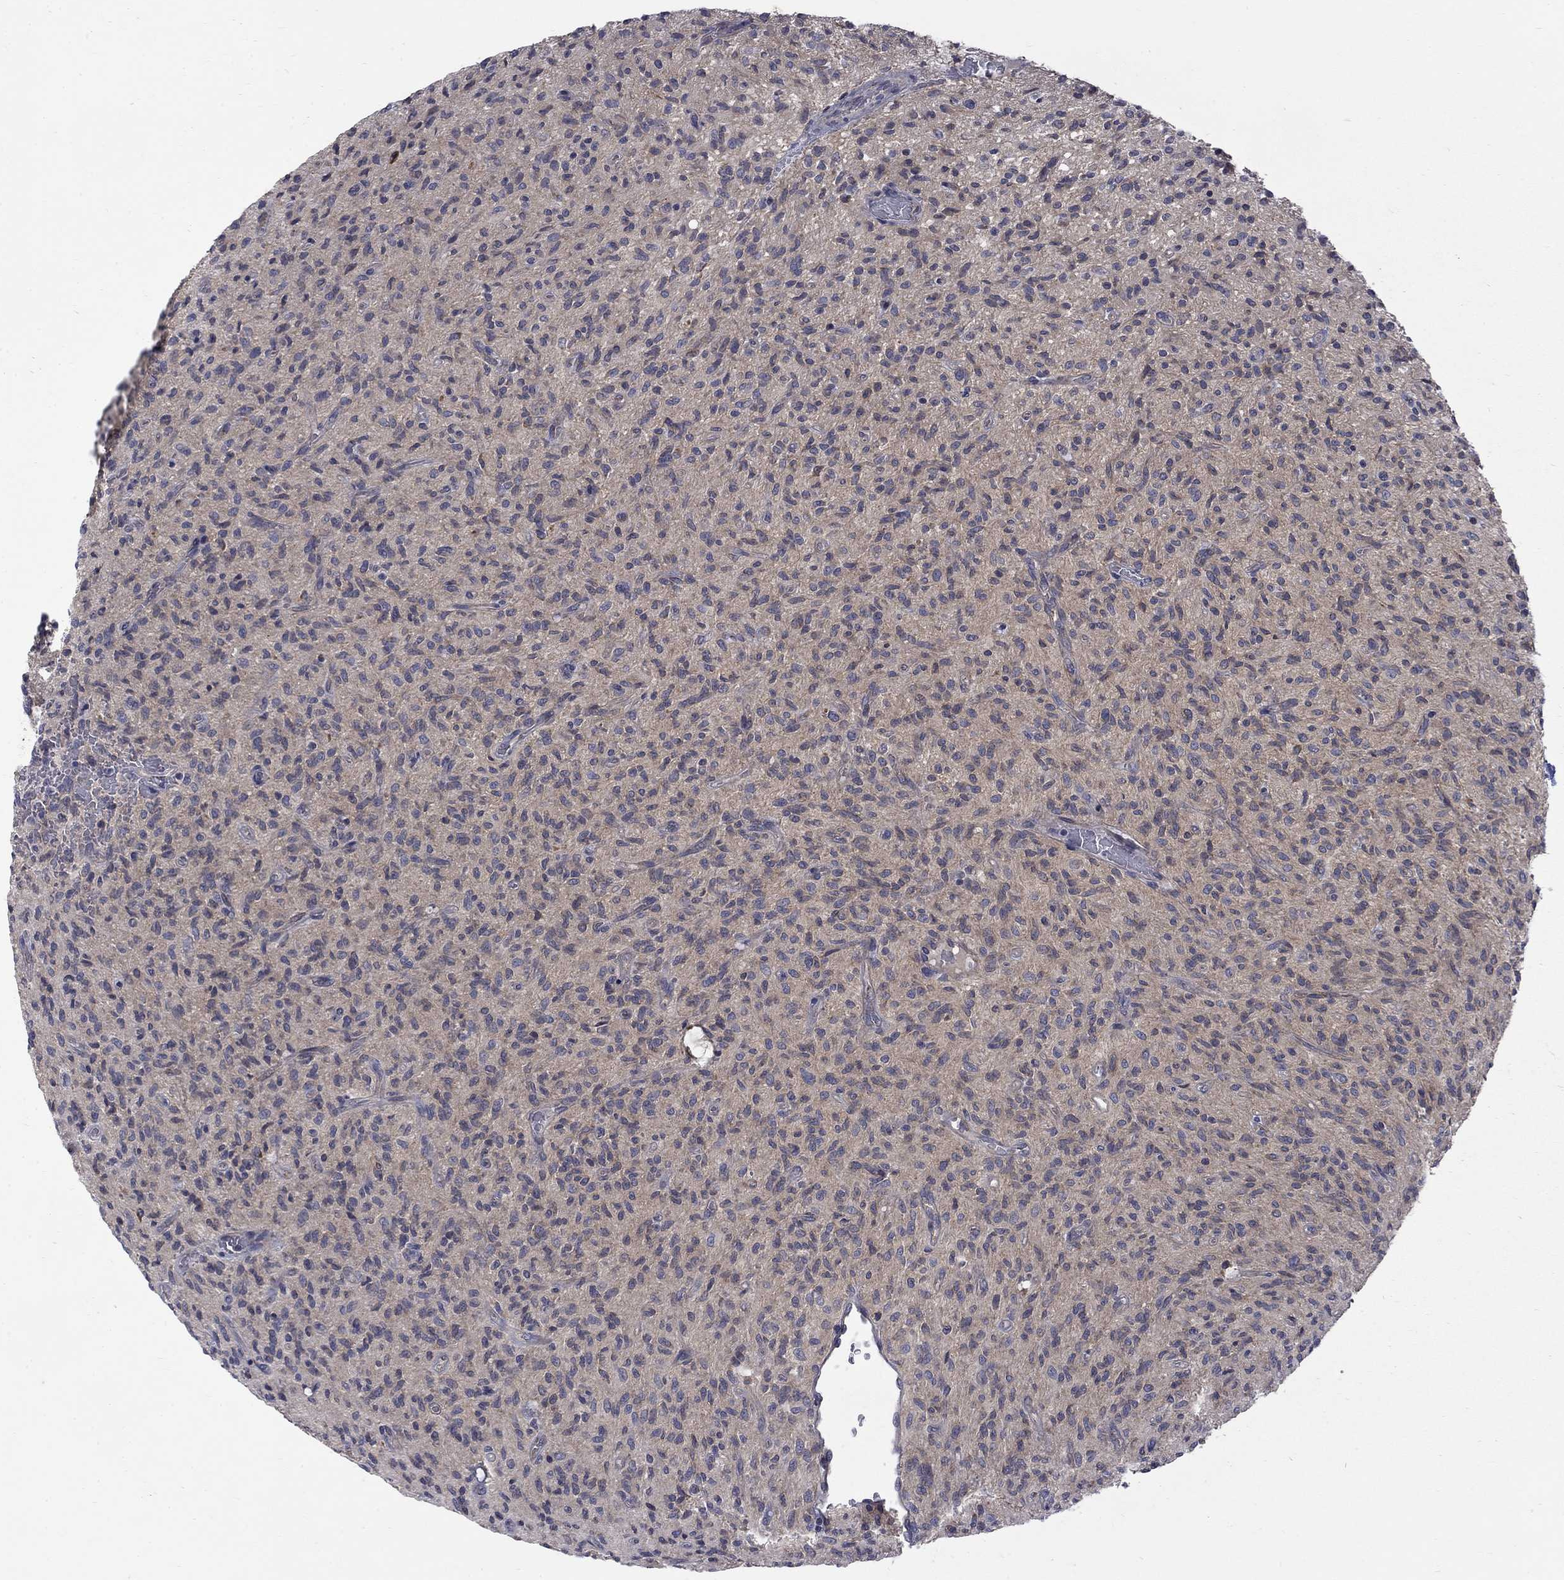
{"staining": {"intensity": "negative", "quantity": "none", "location": "none"}, "tissue": "glioma", "cell_type": "Tumor cells", "image_type": "cancer", "snomed": [{"axis": "morphology", "description": "Glioma, malignant, High grade"}, {"axis": "topography", "description": "Brain"}], "caption": "Malignant glioma (high-grade) stained for a protein using IHC shows no expression tumor cells.", "gene": "SH2B1", "patient": {"sex": "male", "age": 64}}